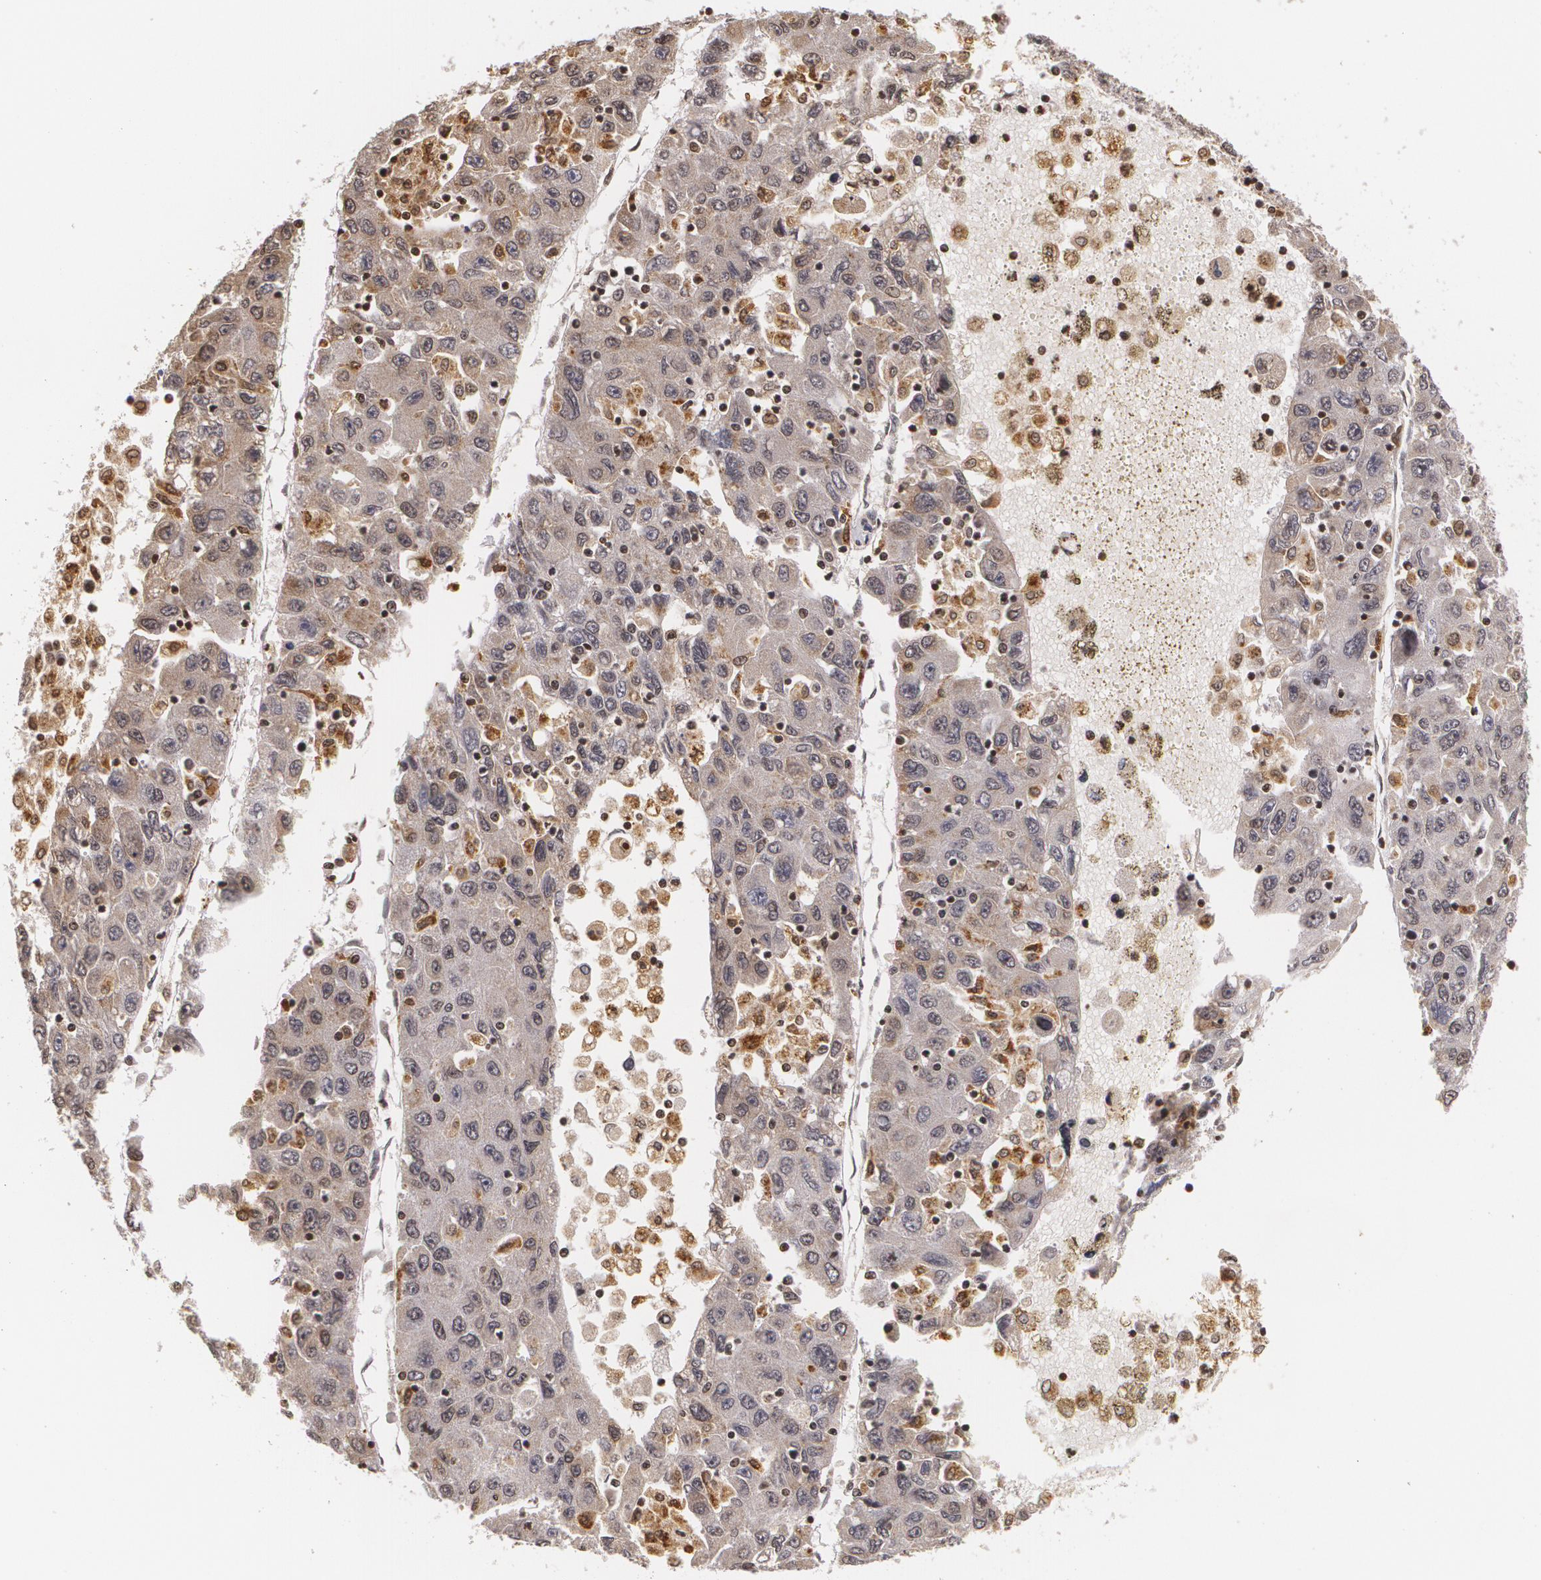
{"staining": {"intensity": "weak", "quantity": ">75%", "location": "cytoplasmic/membranous"}, "tissue": "liver cancer", "cell_type": "Tumor cells", "image_type": "cancer", "snomed": [{"axis": "morphology", "description": "Carcinoma, Hepatocellular, NOS"}, {"axis": "topography", "description": "Liver"}], "caption": "Brown immunohistochemical staining in liver cancer reveals weak cytoplasmic/membranous positivity in approximately >75% of tumor cells.", "gene": "VAV3", "patient": {"sex": "male", "age": 49}}